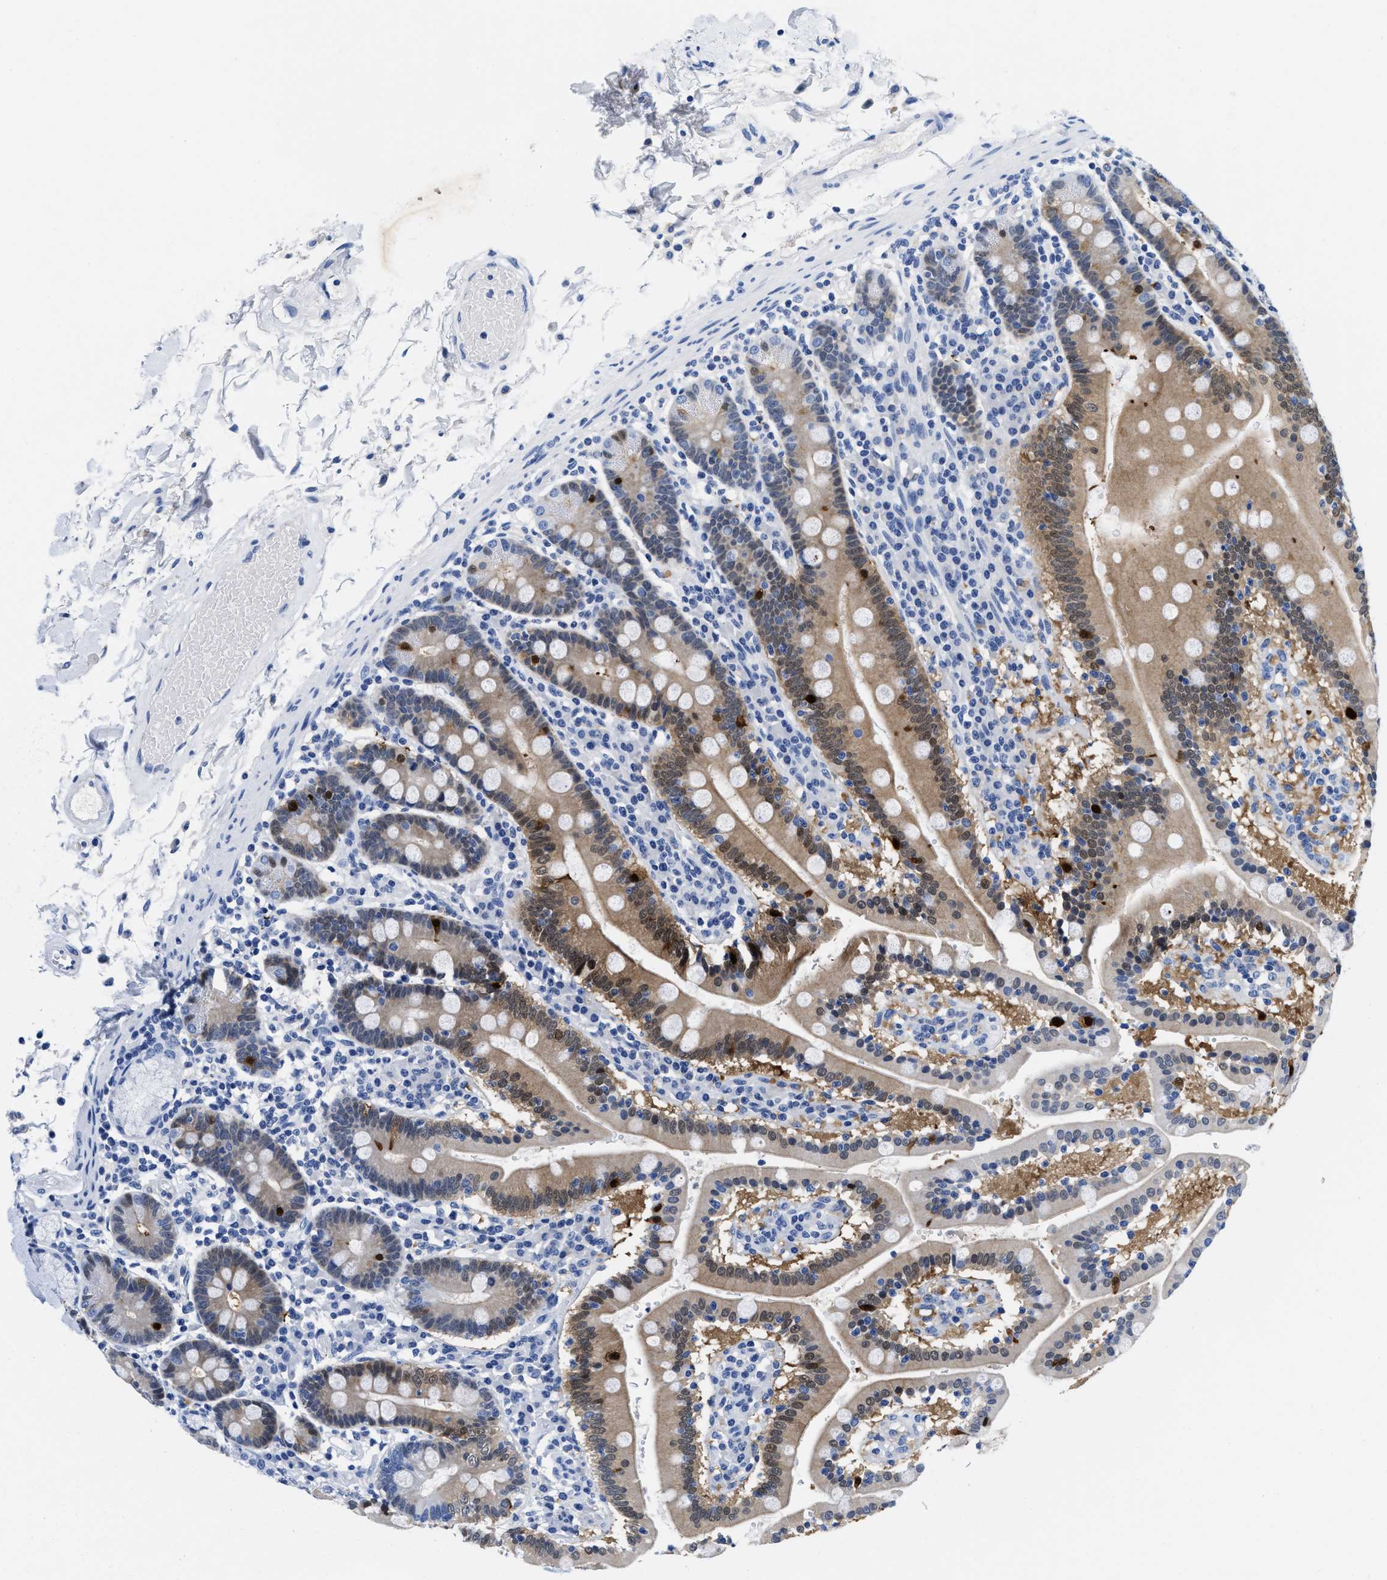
{"staining": {"intensity": "moderate", "quantity": "25%-75%", "location": "cytoplasmic/membranous,nuclear"}, "tissue": "duodenum", "cell_type": "Glandular cells", "image_type": "normal", "snomed": [{"axis": "morphology", "description": "Normal tissue, NOS"}, {"axis": "topography", "description": "Small intestine, NOS"}], "caption": "This photomicrograph demonstrates IHC staining of normal human duodenum, with medium moderate cytoplasmic/membranous,nuclear expression in approximately 25%-75% of glandular cells.", "gene": "TTC3", "patient": {"sex": "female", "age": 71}}